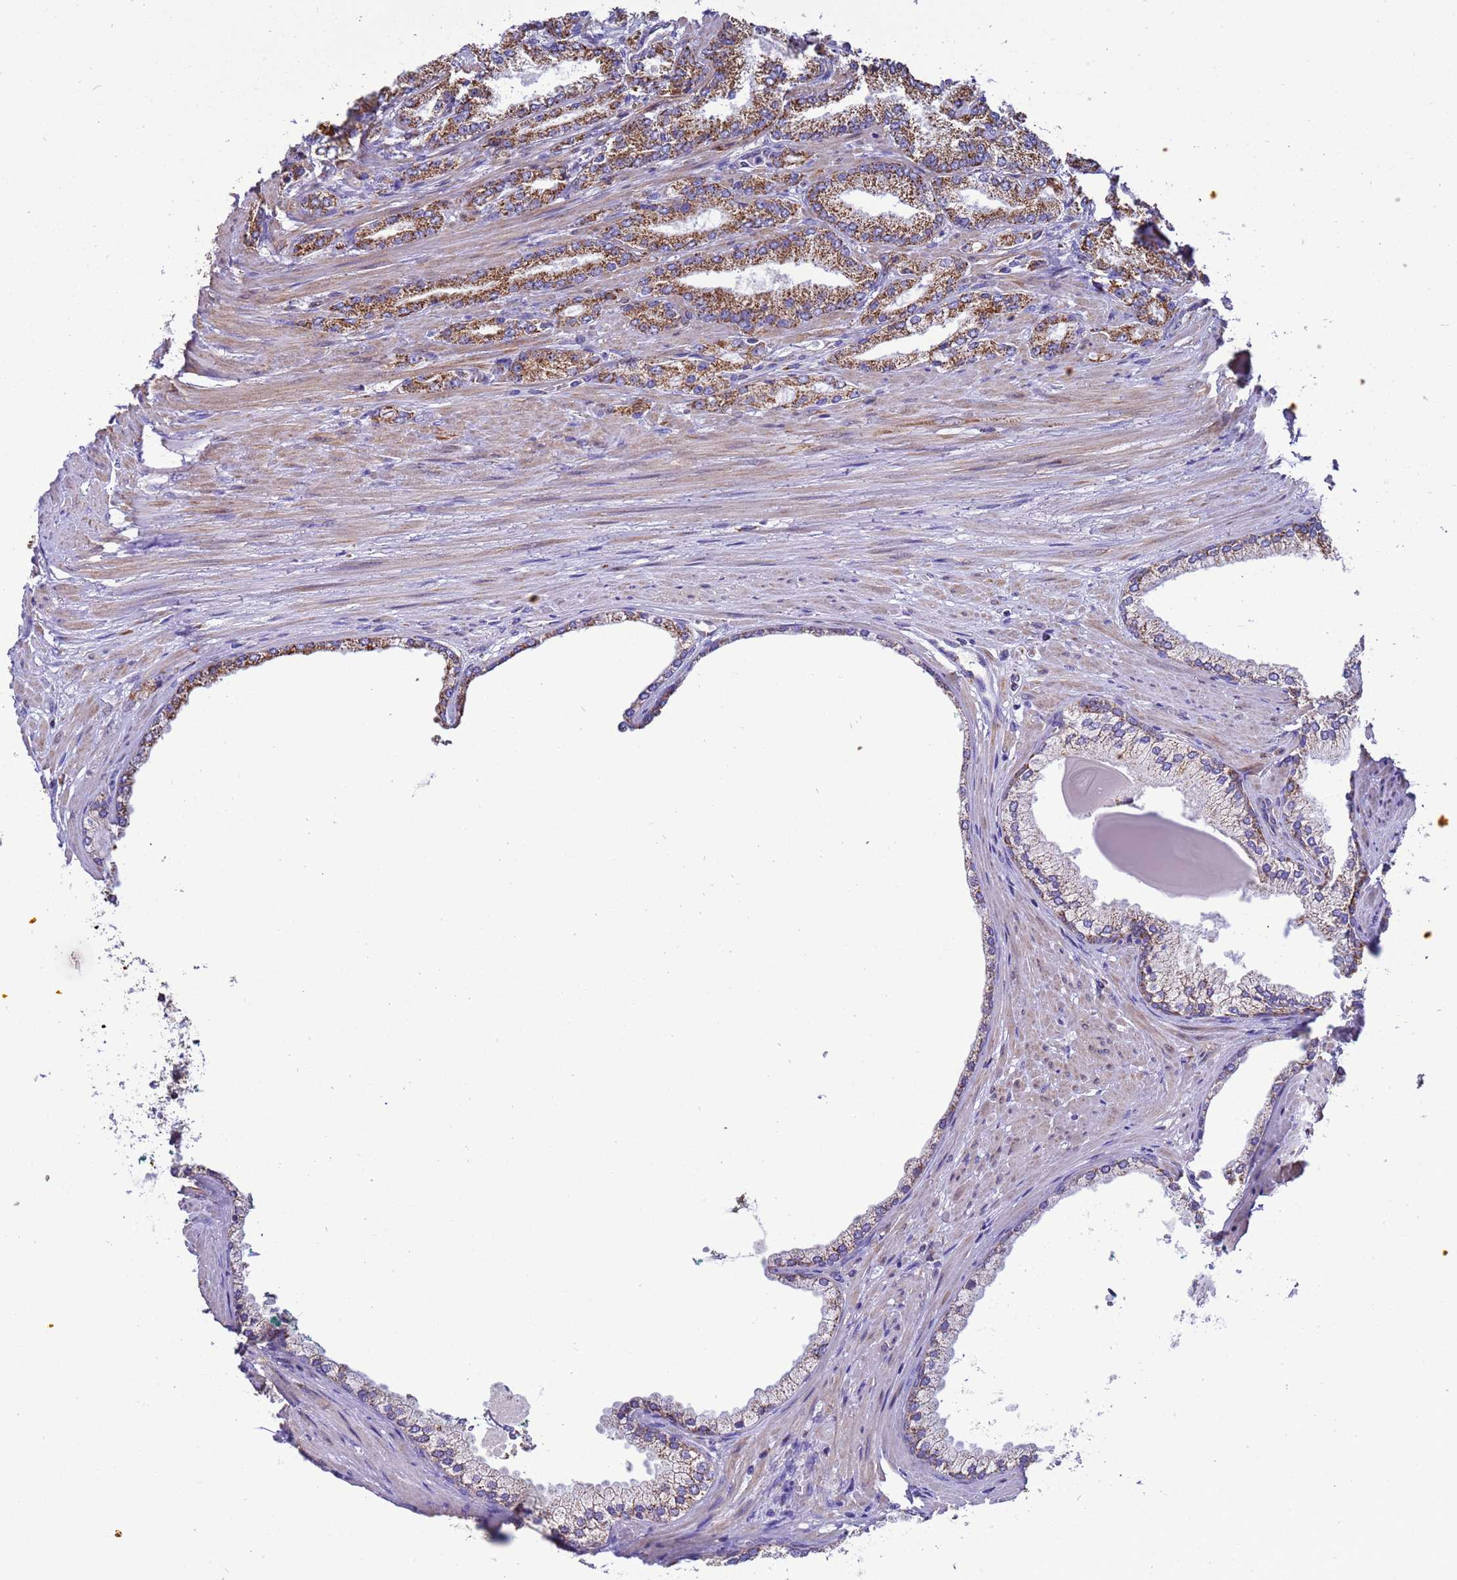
{"staining": {"intensity": "moderate", "quantity": ">75%", "location": "cytoplasmic/membranous"}, "tissue": "prostate cancer", "cell_type": "Tumor cells", "image_type": "cancer", "snomed": [{"axis": "morphology", "description": "Adenocarcinoma, High grade"}, {"axis": "topography", "description": "Prostate"}], "caption": "The micrograph reveals a brown stain indicating the presence of a protein in the cytoplasmic/membranous of tumor cells in adenocarcinoma (high-grade) (prostate). (DAB (3,3'-diaminobenzidine) IHC with brightfield microscopy, high magnification).", "gene": "RNF165", "patient": {"sex": "male", "age": 66}}